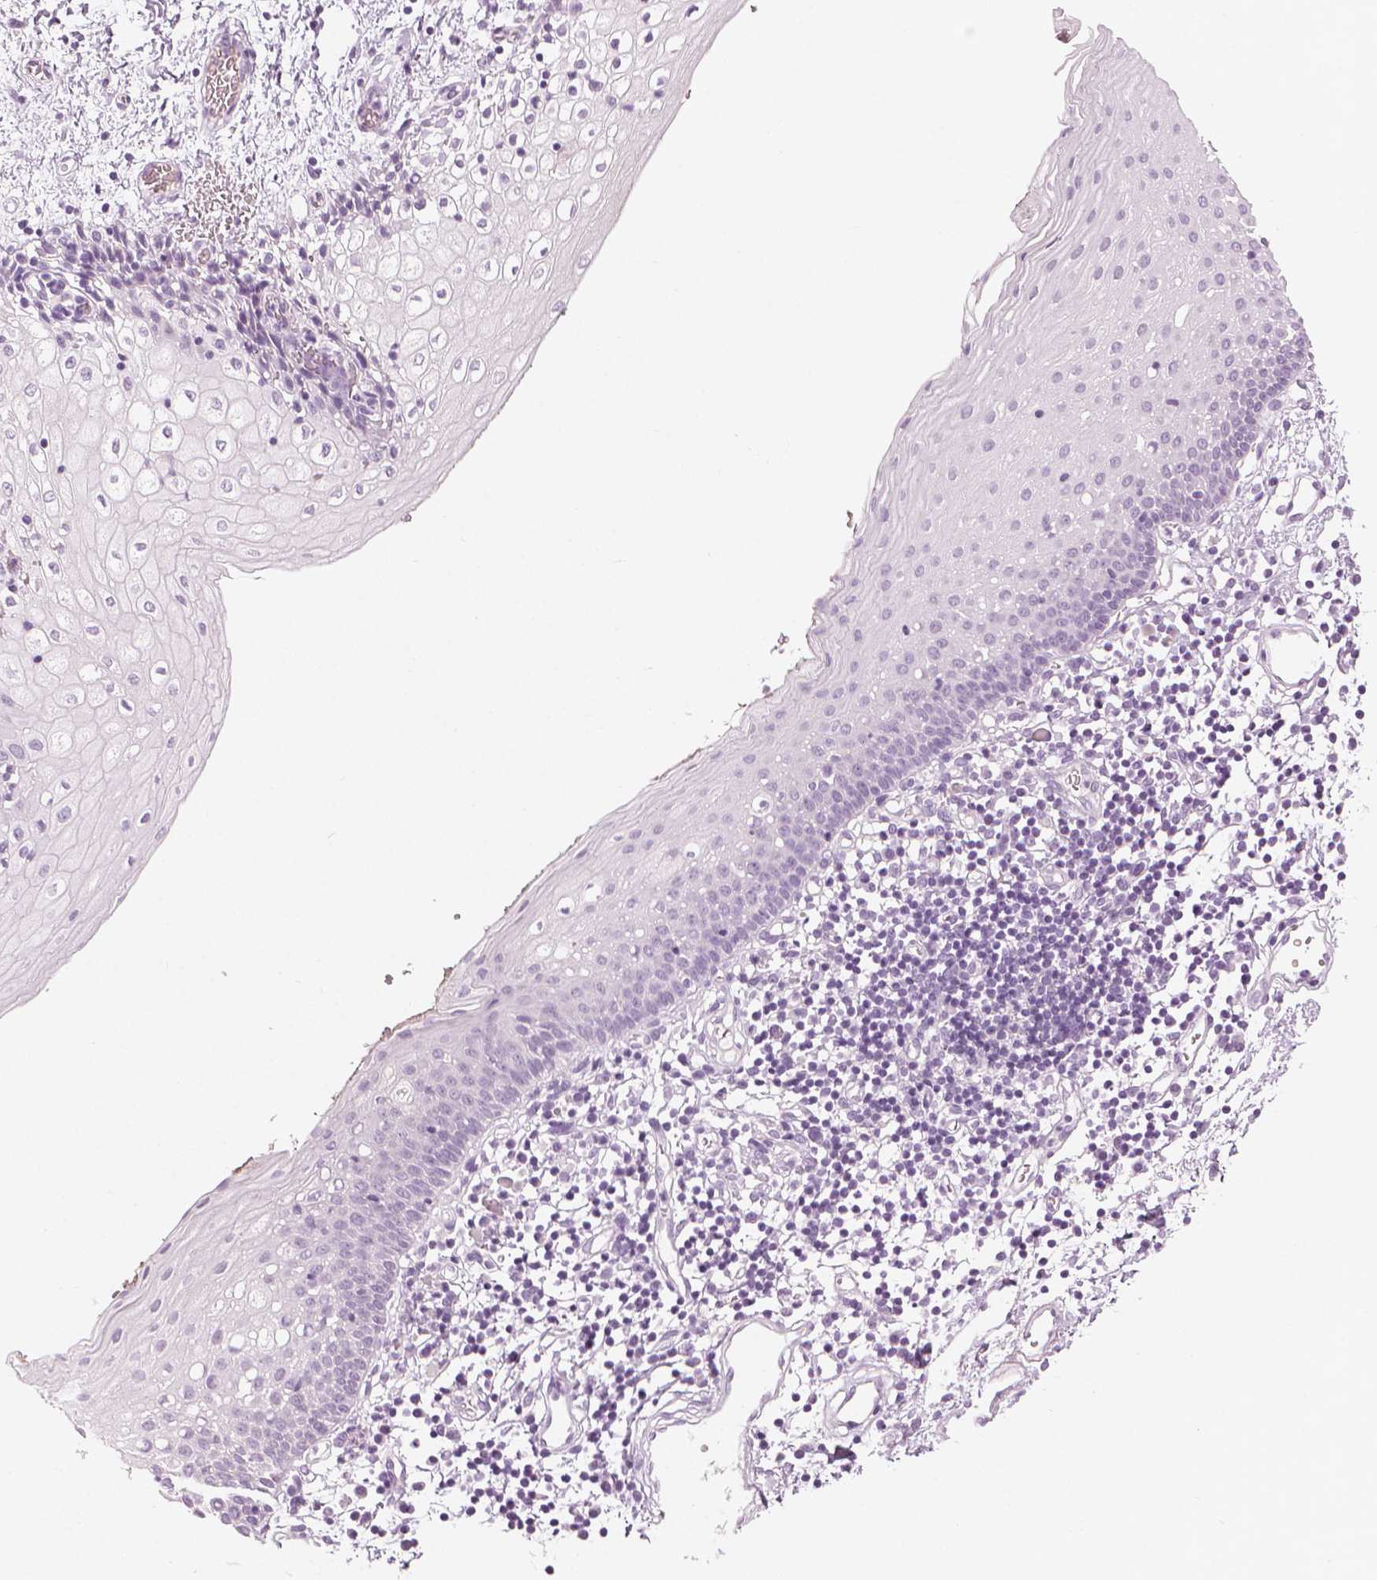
{"staining": {"intensity": "negative", "quantity": "none", "location": "none"}, "tissue": "oral mucosa", "cell_type": "Squamous epithelial cells", "image_type": "normal", "snomed": [{"axis": "morphology", "description": "Normal tissue, NOS"}, {"axis": "topography", "description": "Oral tissue"}], "caption": "The image exhibits no significant staining in squamous epithelial cells of oral mucosa. The staining was performed using DAB to visualize the protein expression in brown, while the nuclei were stained in blue with hematoxylin (Magnification: 20x).", "gene": "CFAP126", "patient": {"sex": "female", "age": 43}}